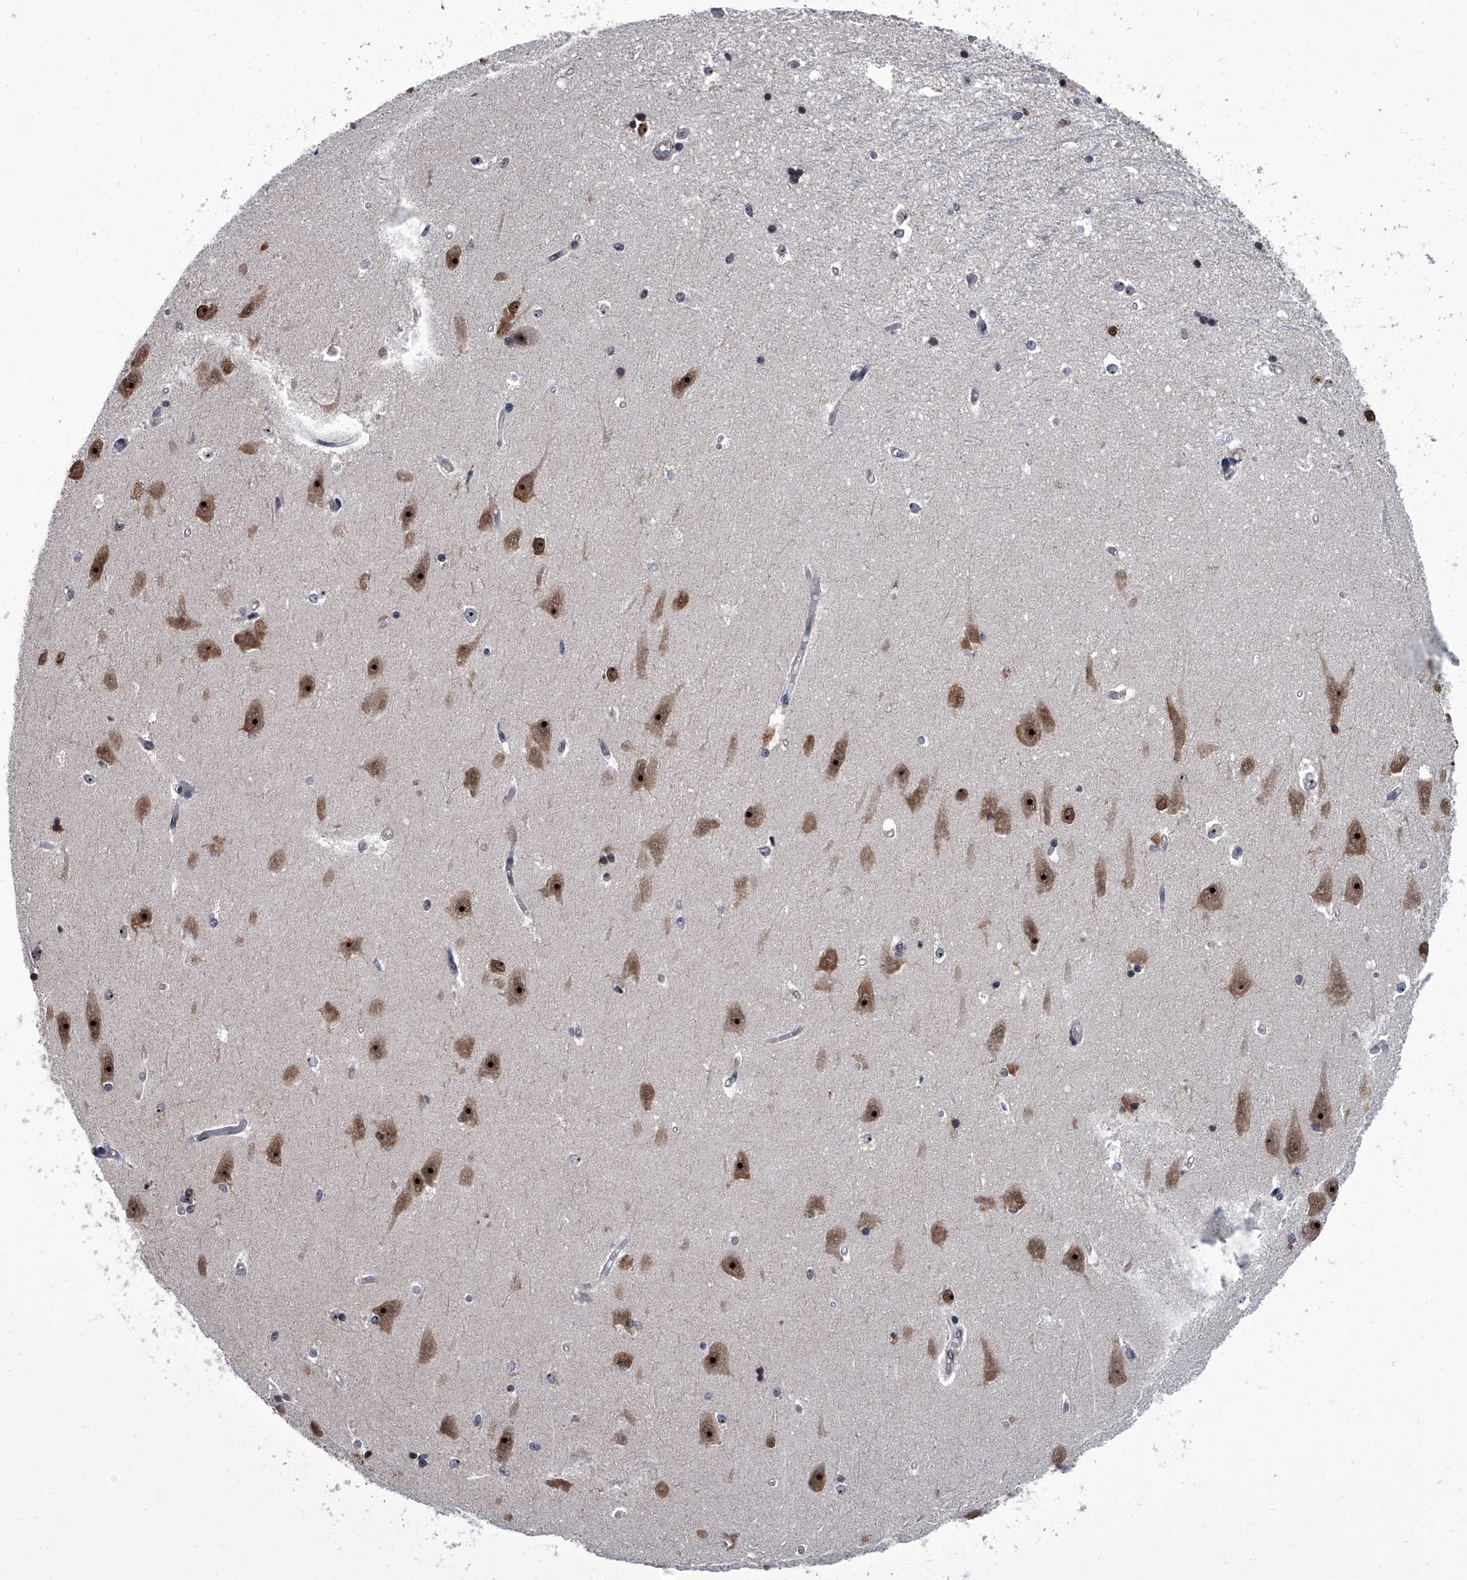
{"staining": {"intensity": "strong", "quantity": ">75%", "location": "cytoplasmic/membranous,nuclear"}, "tissue": "hippocampus", "cell_type": "Glial cells", "image_type": "normal", "snomed": [{"axis": "morphology", "description": "Normal tissue, NOS"}, {"axis": "topography", "description": "Hippocampus"}], "caption": "IHC of benign human hippocampus displays high levels of strong cytoplasmic/membranous,nuclear positivity in approximately >75% of glial cells.", "gene": "ZNF518B", "patient": {"sex": "male", "age": 45}}